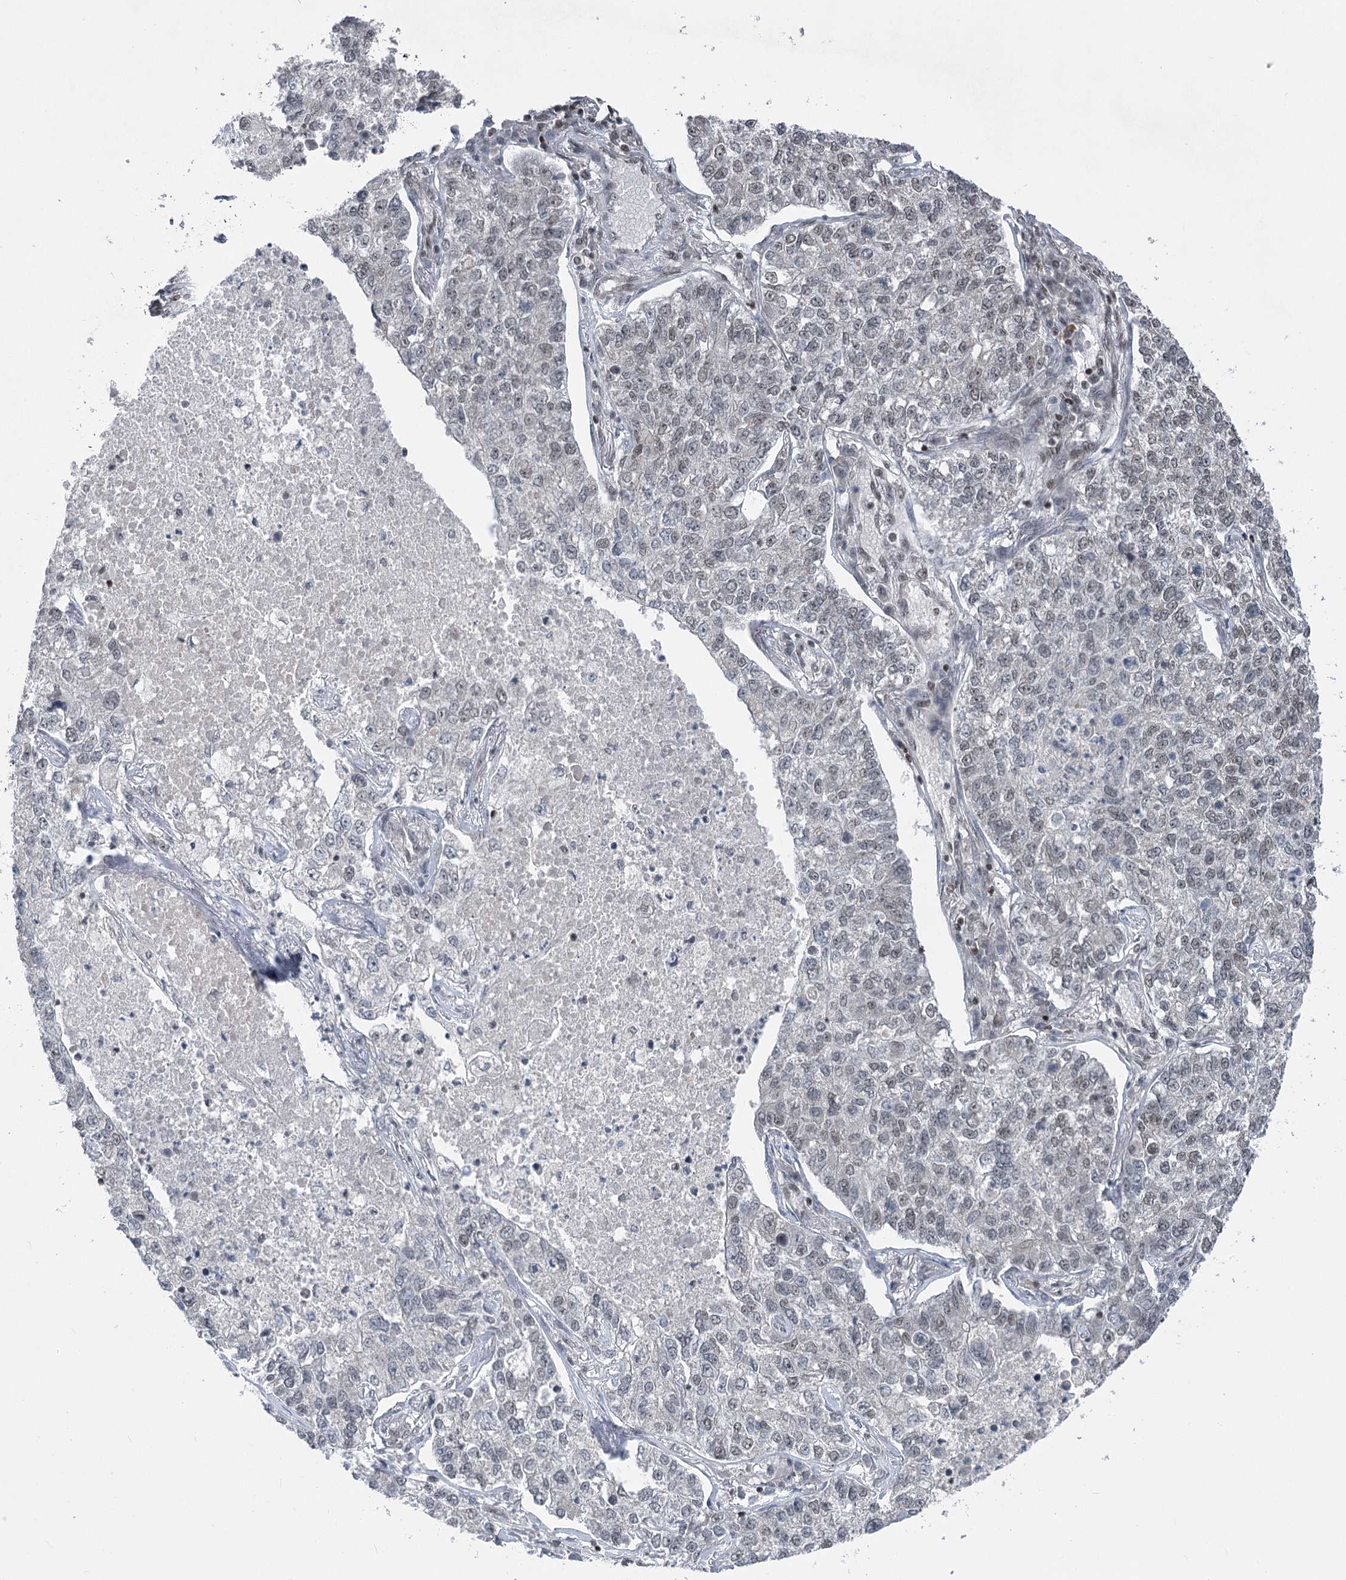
{"staining": {"intensity": "weak", "quantity": "25%-75%", "location": "nuclear"}, "tissue": "lung cancer", "cell_type": "Tumor cells", "image_type": "cancer", "snomed": [{"axis": "morphology", "description": "Adenocarcinoma, NOS"}, {"axis": "topography", "description": "Lung"}], "caption": "This is an image of immunohistochemistry (IHC) staining of lung adenocarcinoma, which shows weak positivity in the nuclear of tumor cells.", "gene": "CGGBP1", "patient": {"sex": "male", "age": 49}}